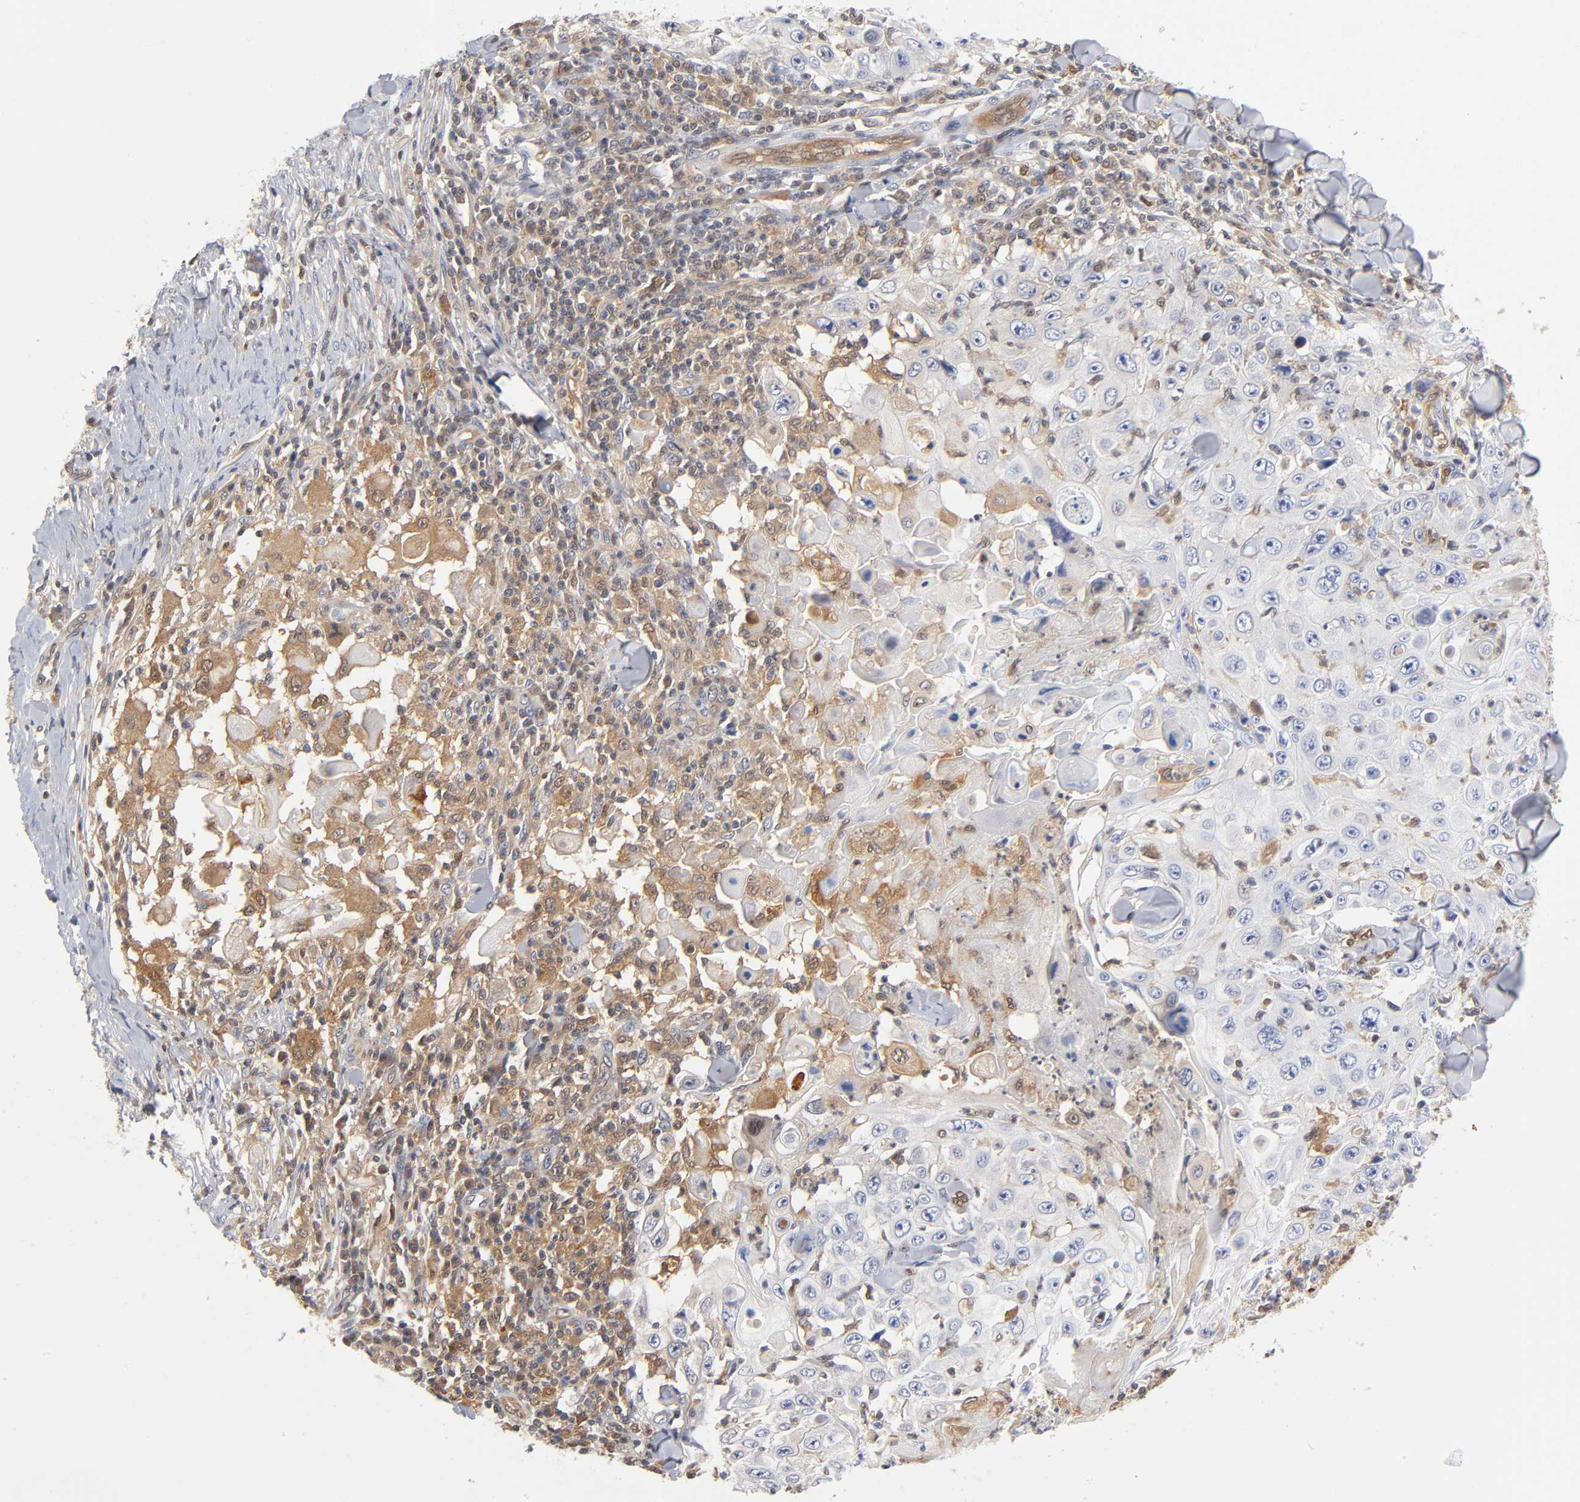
{"staining": {"intensity": "moderate", "quantity": "25%-75%", "location": "cytoplasmic/membranous,nuclear"}, "tissue": "skin cancer", "cell_type": "Tumor cells", "image_type": "cancer", "snomed": [{"axis": "morphology", "description": "Squamous cell carcinoma, NOS"}, {"axis": "topography", "description": "Skin"}], "caption": "Tumor cells display medium levels of moderate cytoplasmic/membranous and nuclear positivity in approximately 25%-75% of cells in squamous cell carcinoma (skin).", "gene": "DFFB", "patient": {"sex": "male", "age": 86}}